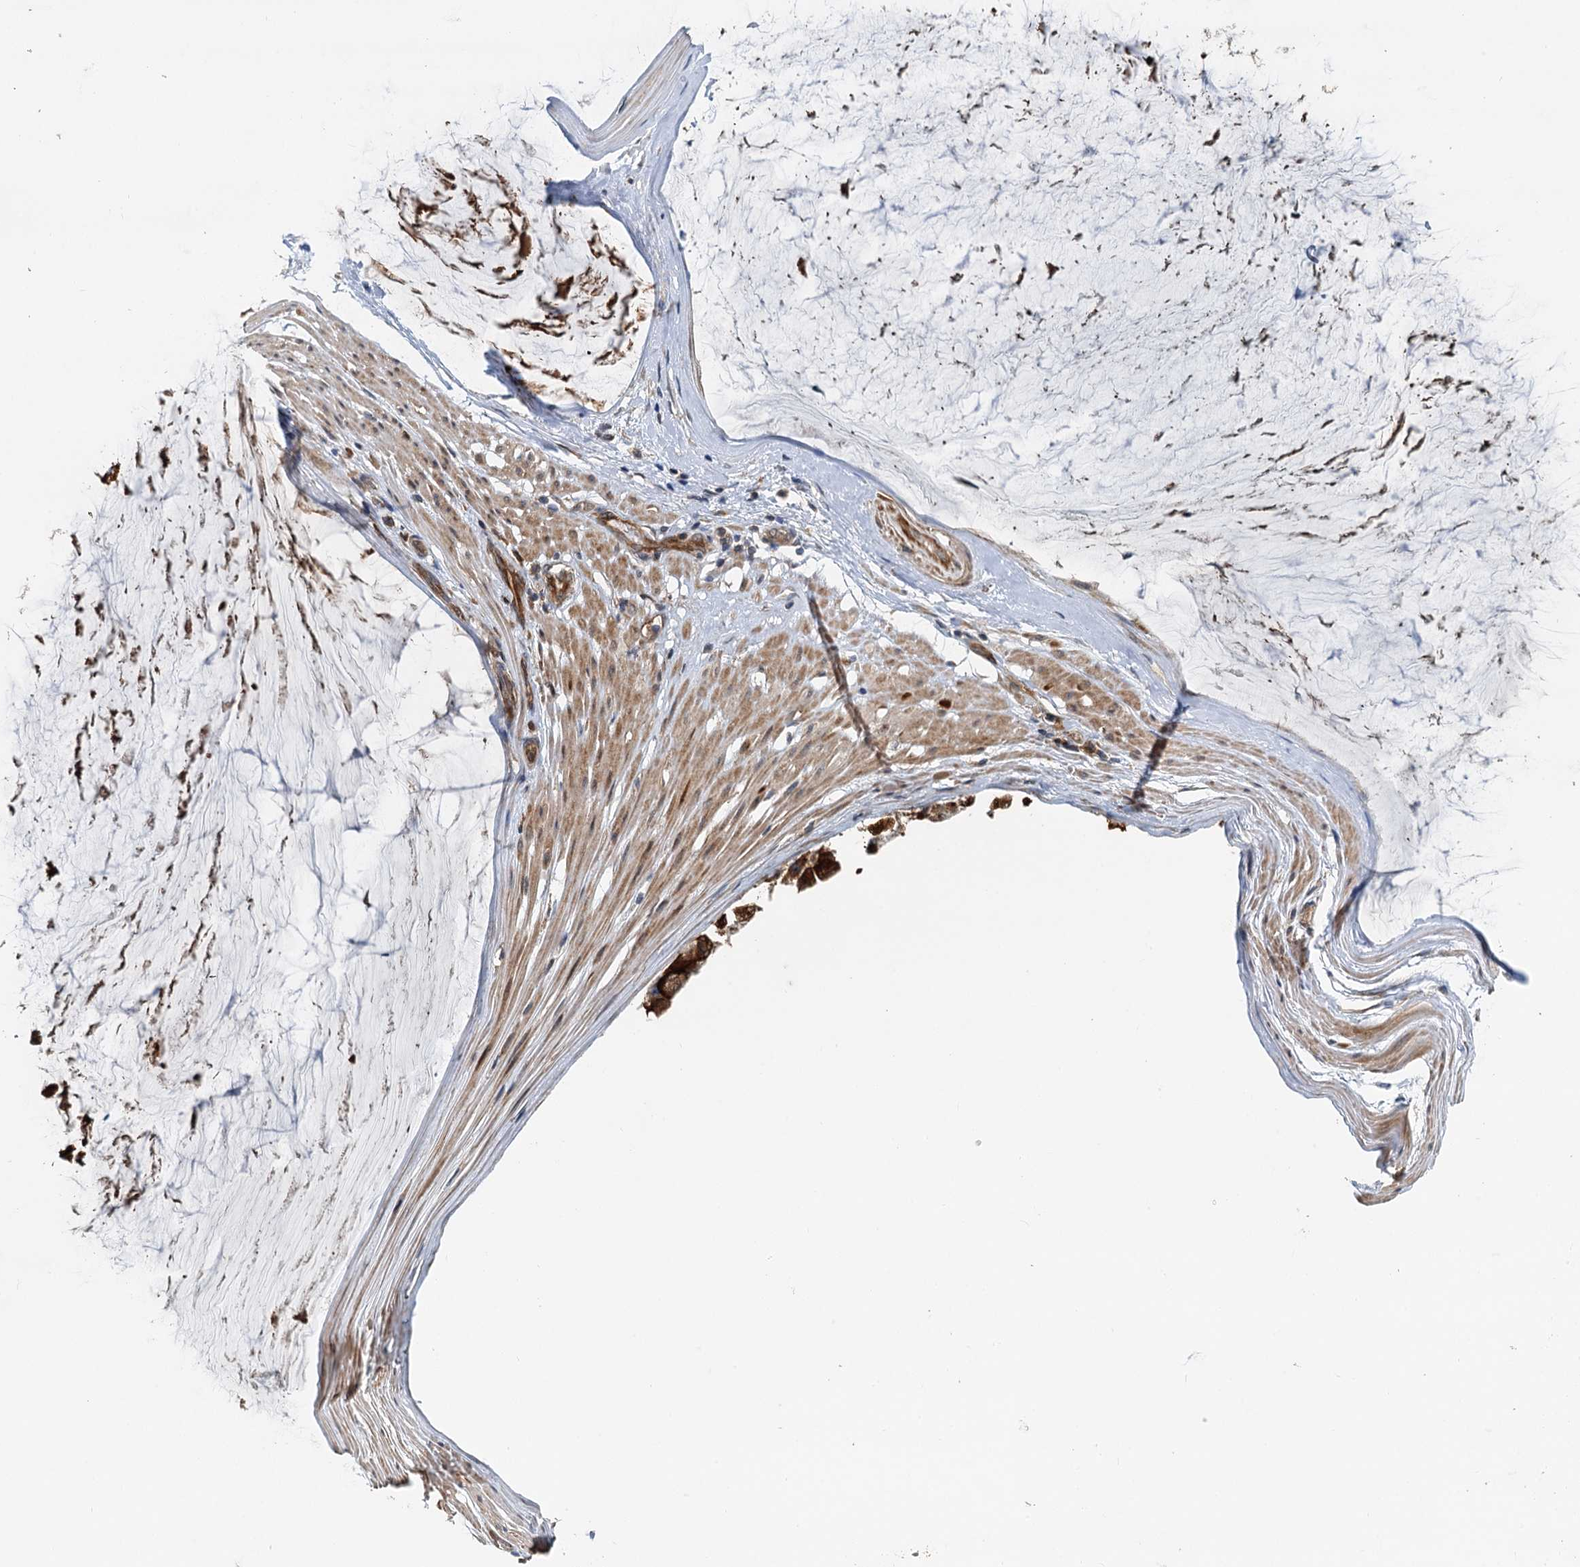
{"staining": {"intensity": "strong", "quantity": ">75%", "location": "cytoplasmic/membranous"}, "tissue": "ovarian cancer", "cell_type": "Tumor cells", "image_type": "cancer", "snomed": [{"axis": "morphology", "description": "Cystadenocarcinoma, mucinous, NOS"}, {"axis": "topography", "description": "Ovary"}], "caption": "Strong cytoplasmic/membranous staining is seen in approximately >75% of tumor cells in ovarian cancer.", "gene": "LRRK2", "patient": {"sex": "female", "age": 39}}